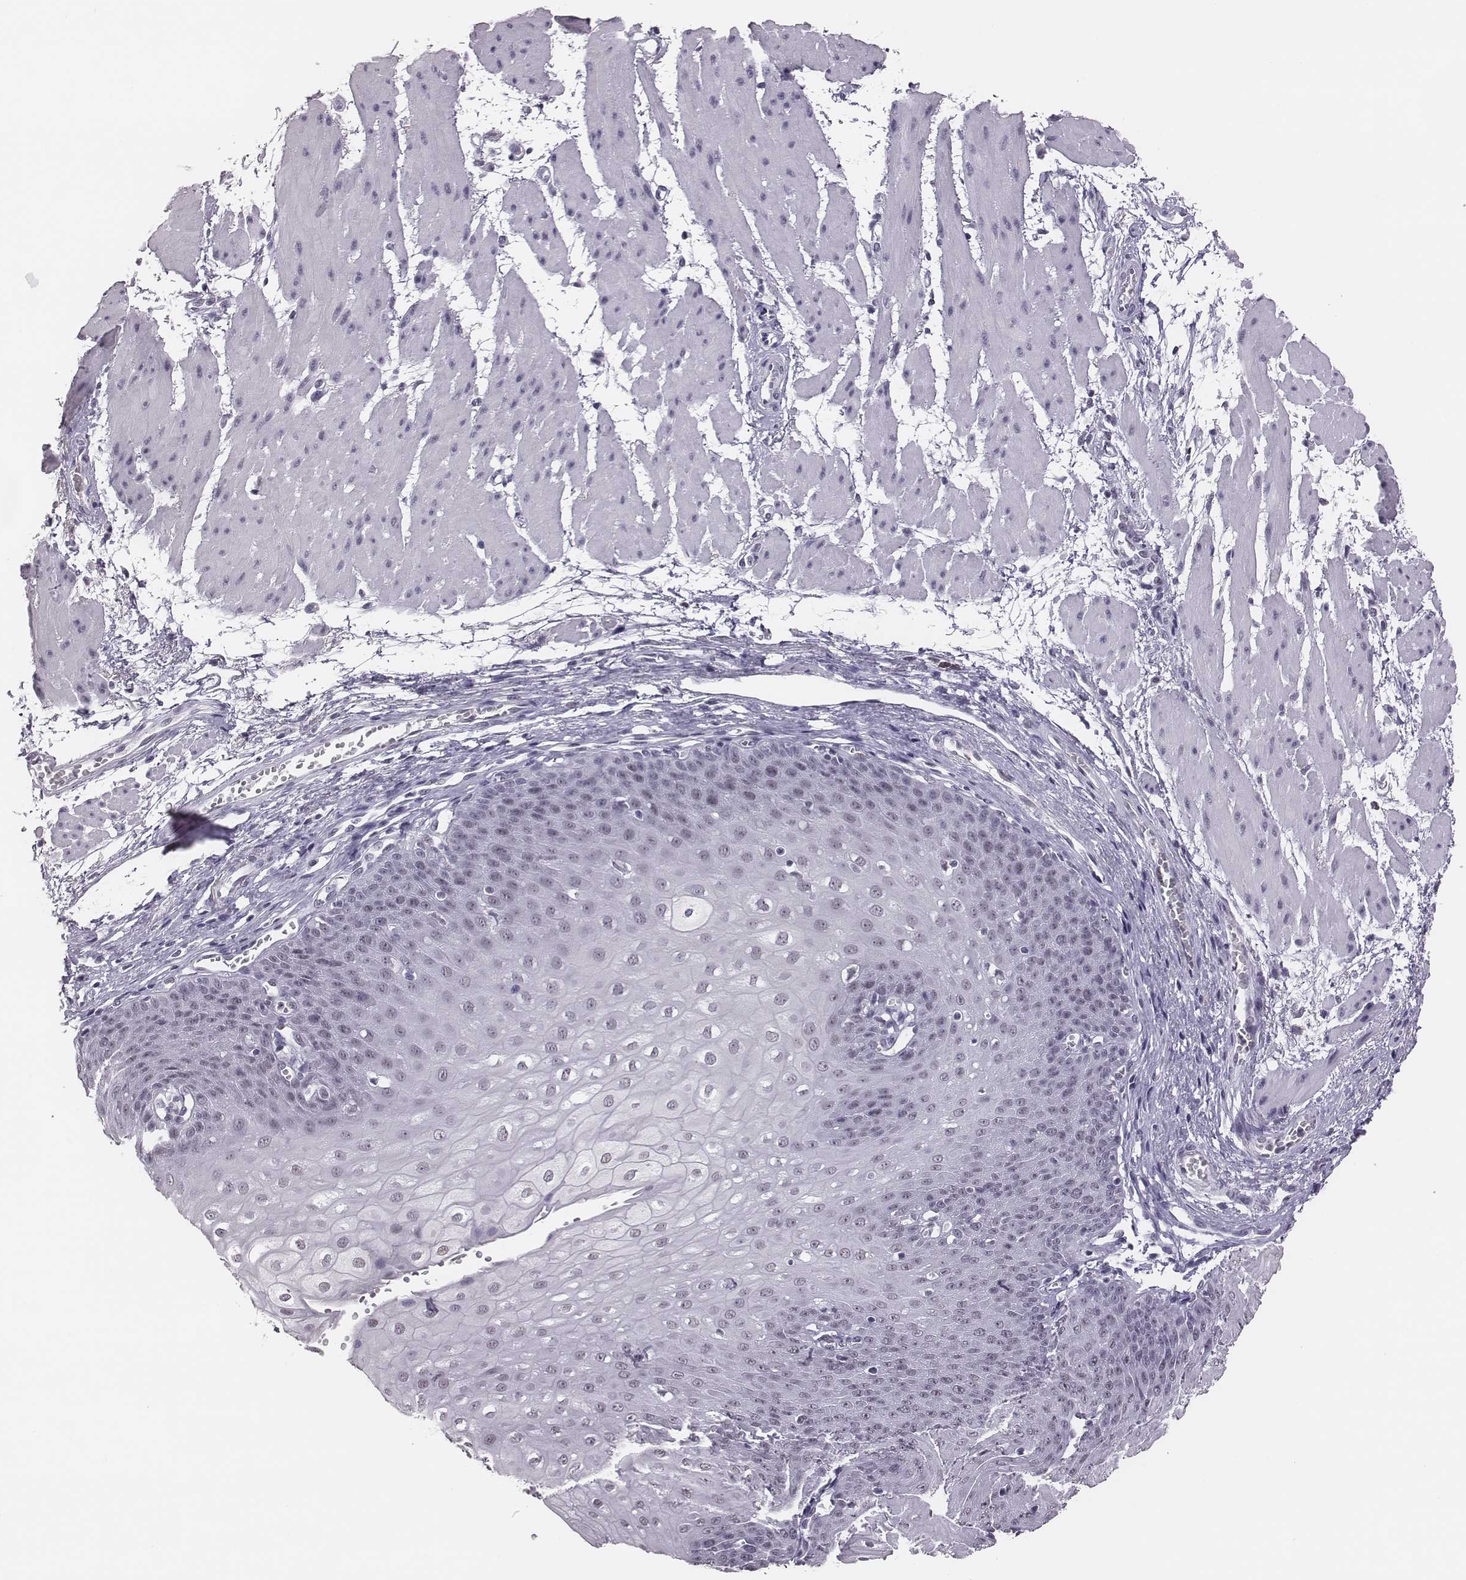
{"staining": {"intensity": "negative", "quantity": "none", "location": "none"}, "tissue": "esophagus", "cell_type": "Squamous epithelial cells", "image_type": "normal", "snomed": [{"axis": "morphology", "description": "Normal tissue, NOS"}, {"axis": "topography", "description": "Esophagus"}], "caption": "A high-resolution micrograph shows immunohistochemistry (IHC) staining of benign esophagus, which demonstrates no significant staining in squamous epithelial cells. The staining is performed using DAB brown chromogen with nuclei counter-stained in using hematoxylin.", "gene": "ACOD1", "patient": {"sex": "male", "age": 71}}